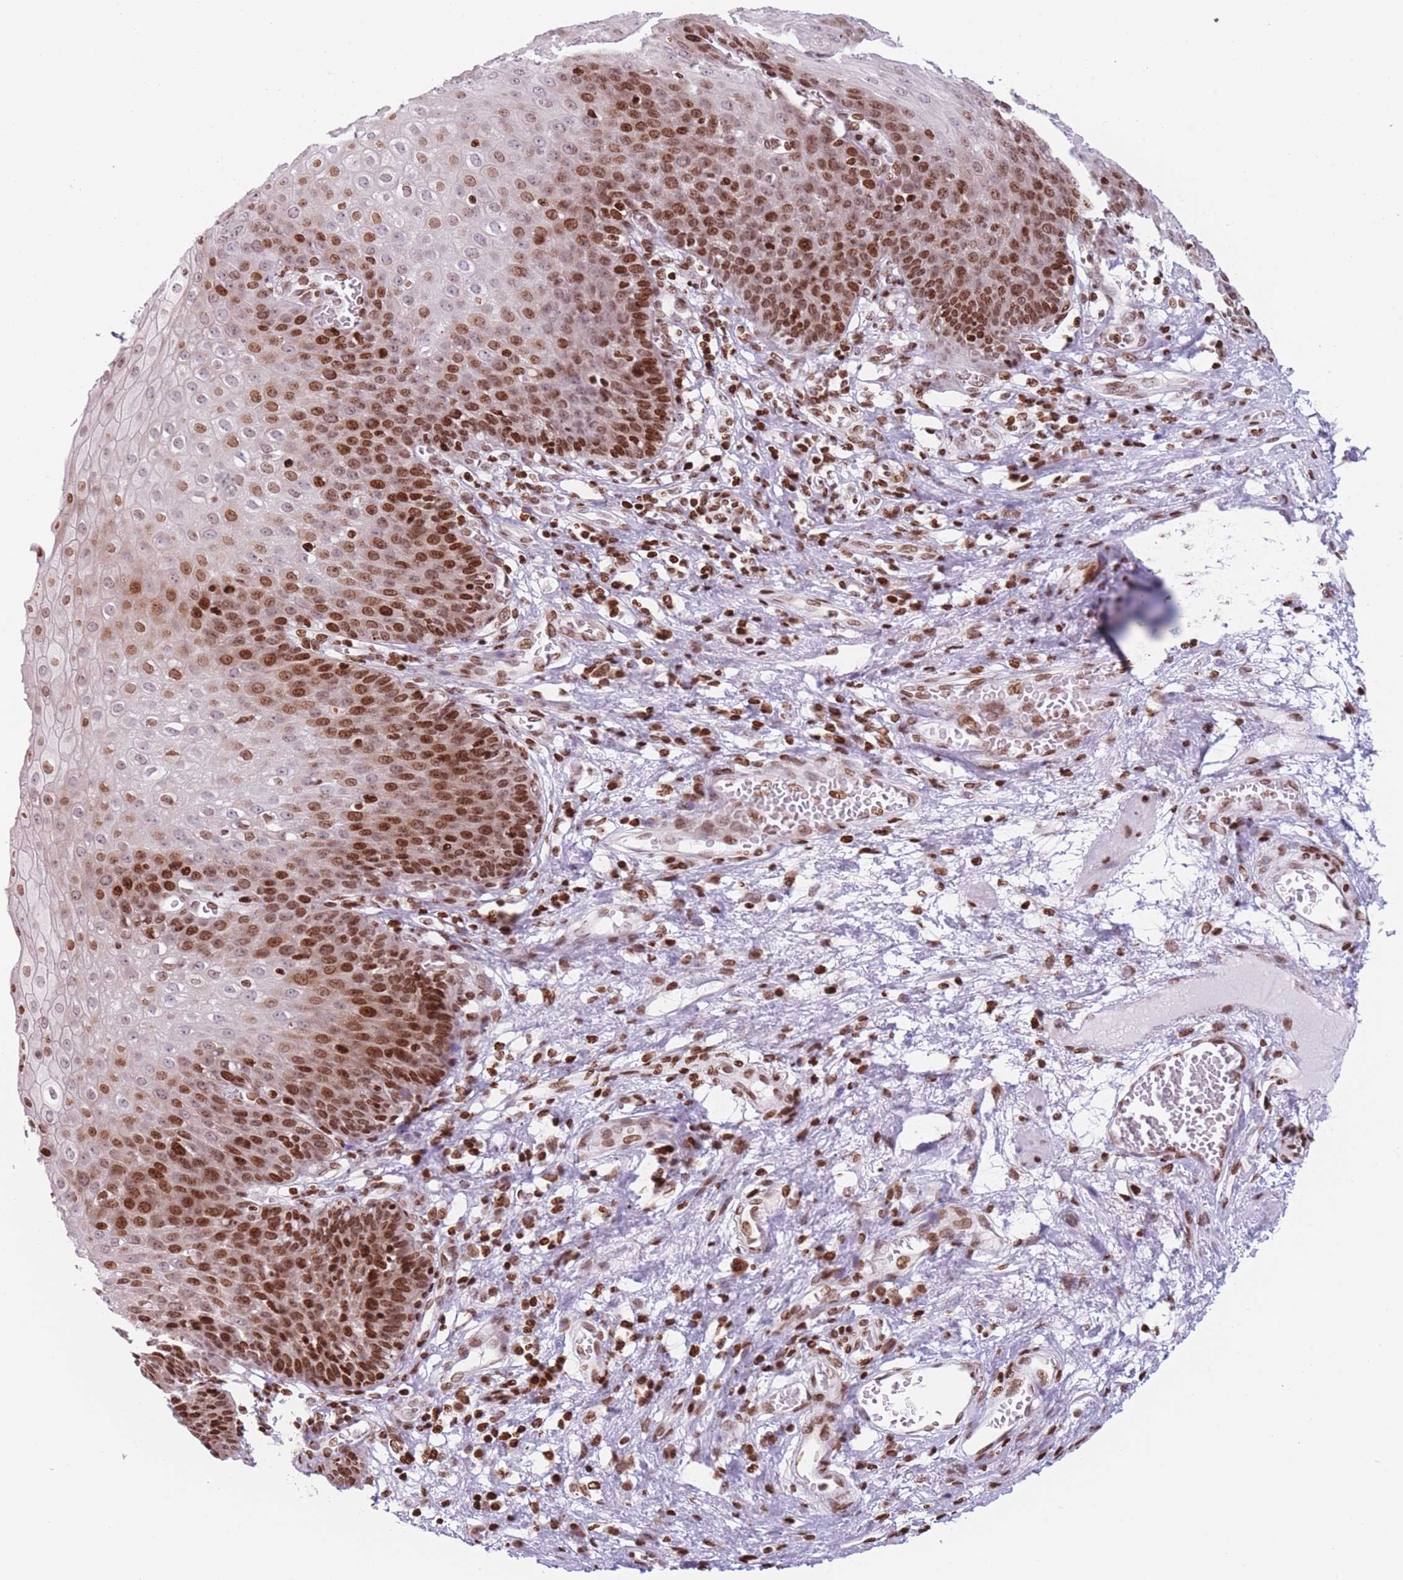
{"staining": {"intensity": "strong", "quantity": ">75%", "location": "nuclear"}, "tissue": "esophagus", "cell_type": "Squamous epithelial cells", "image_type": "normal", "snomed": [{"axis": "morphology", "description": "Normal tissue, NOS"}, {"axis": "topography", "description": "Esophagus"}], "caption": "Immunohistochemical staining of normal human esophagus demonstrates high levels of strong nuclear expression in about >75% of squamous epithelial cells. The staining was performed using DAB, with brown indicating positive protein expression. Nuclei are stained blue with hematoxylin.", "gene": "AK9", "patient": {"sex": "male", "age": 71}}